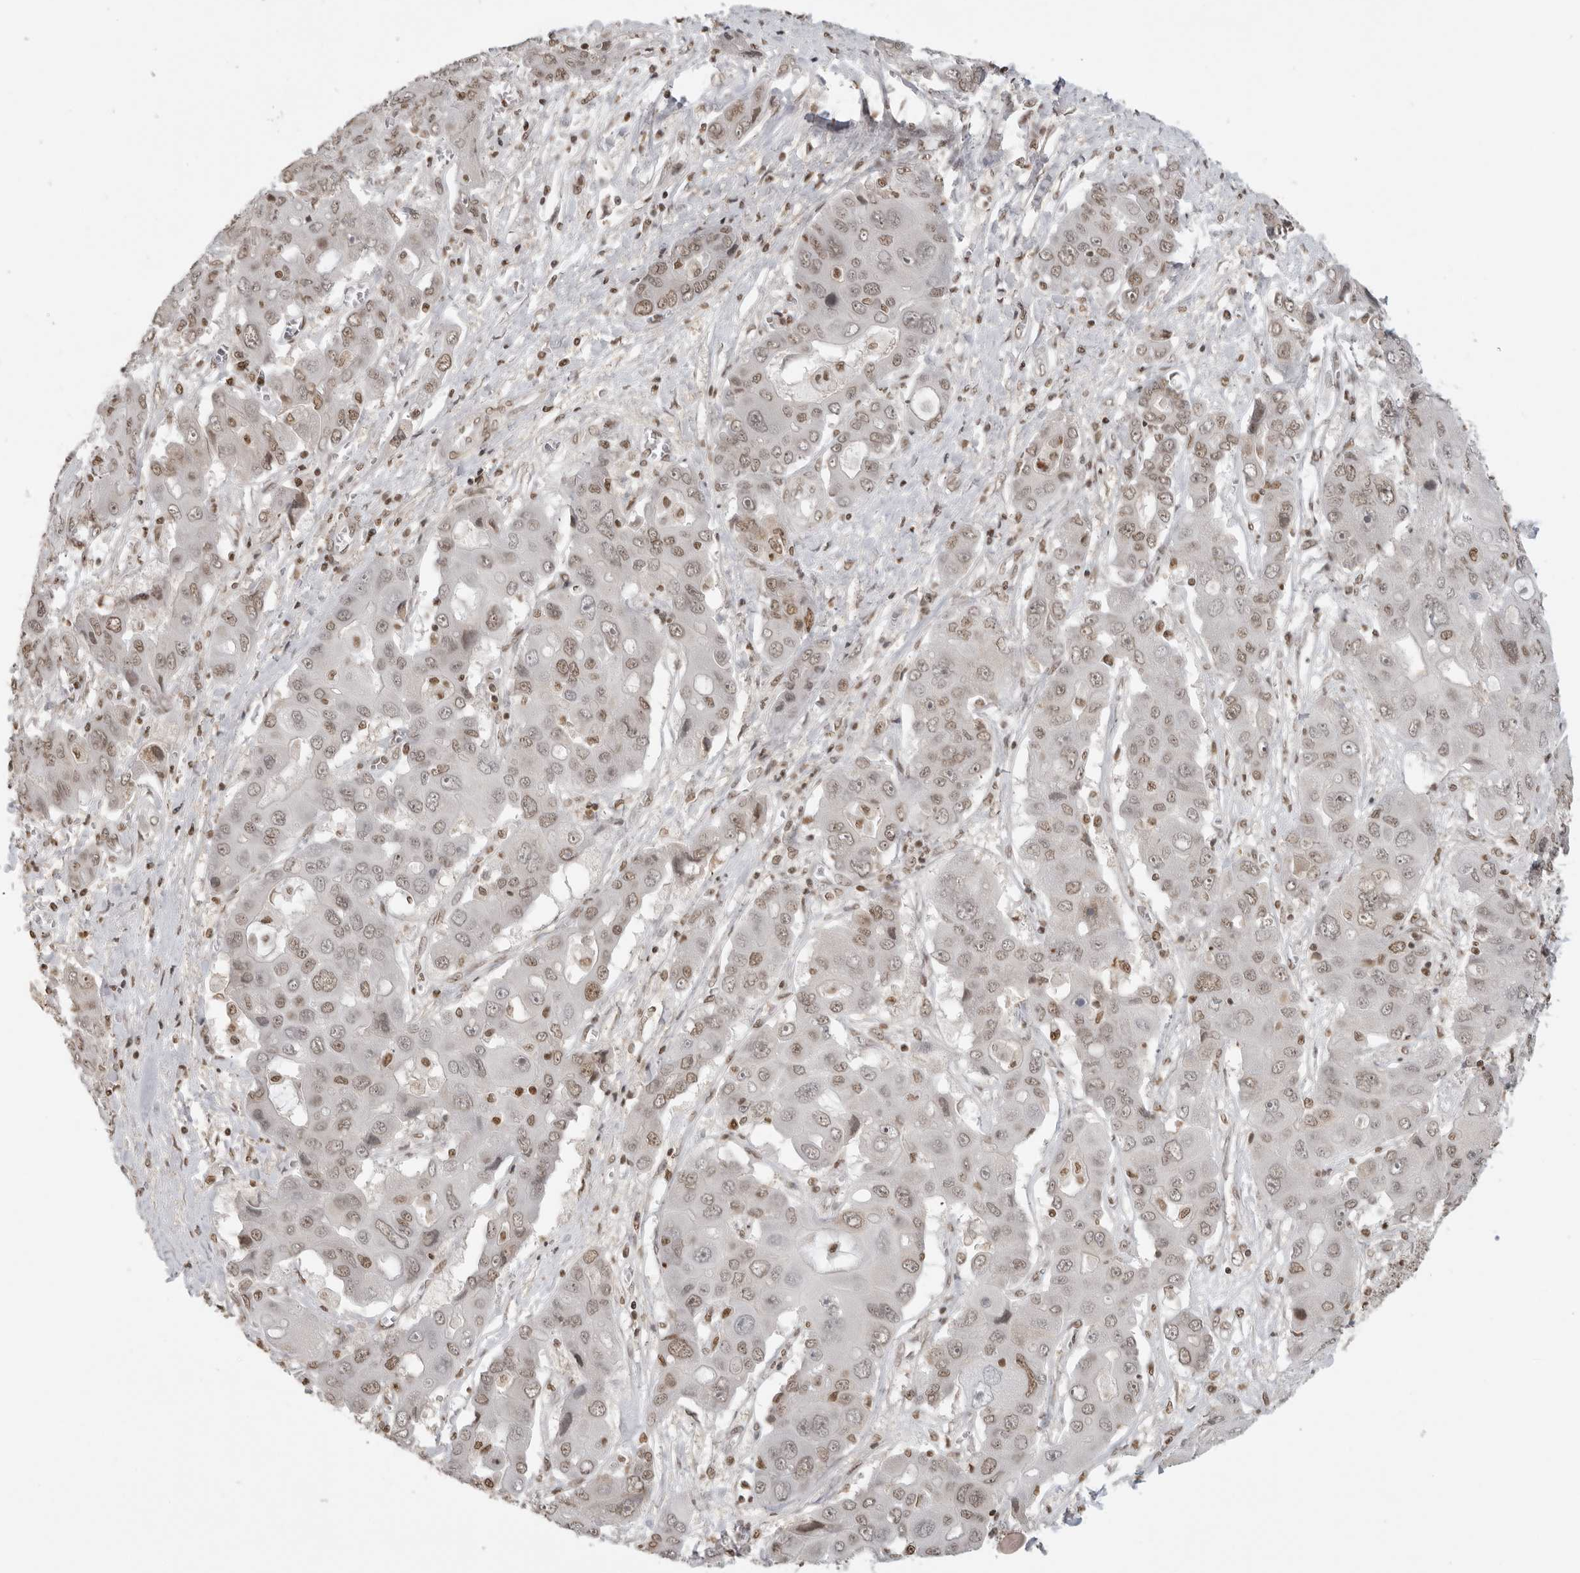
{"staining": {"intensity": "moderate", "quantity": "25%-75%", "location": "nuclear"}, "tissue": "liver cancer", "cell_type": "Tumor cells", "image_type": "cancer", "snomed": [{"axis": "morphology", "description": "Cholangiocarcinoma"}, {"axis": "topography", "description": "Liver"}], "caption": "Immunohistochemistry (IHC) (DAB (3,3'-diaminobenzidine)) staining of human liver cancer exhibits moderate nuclear protein staining in about 25%-75% of tumor cells. The staining is performed using DAB brown chromogen to label protein expression. The nuclei are counter-stained blue using hematoxylin.", "gene": "RPA2", "patient": {"sex": "male", "age": 67}}